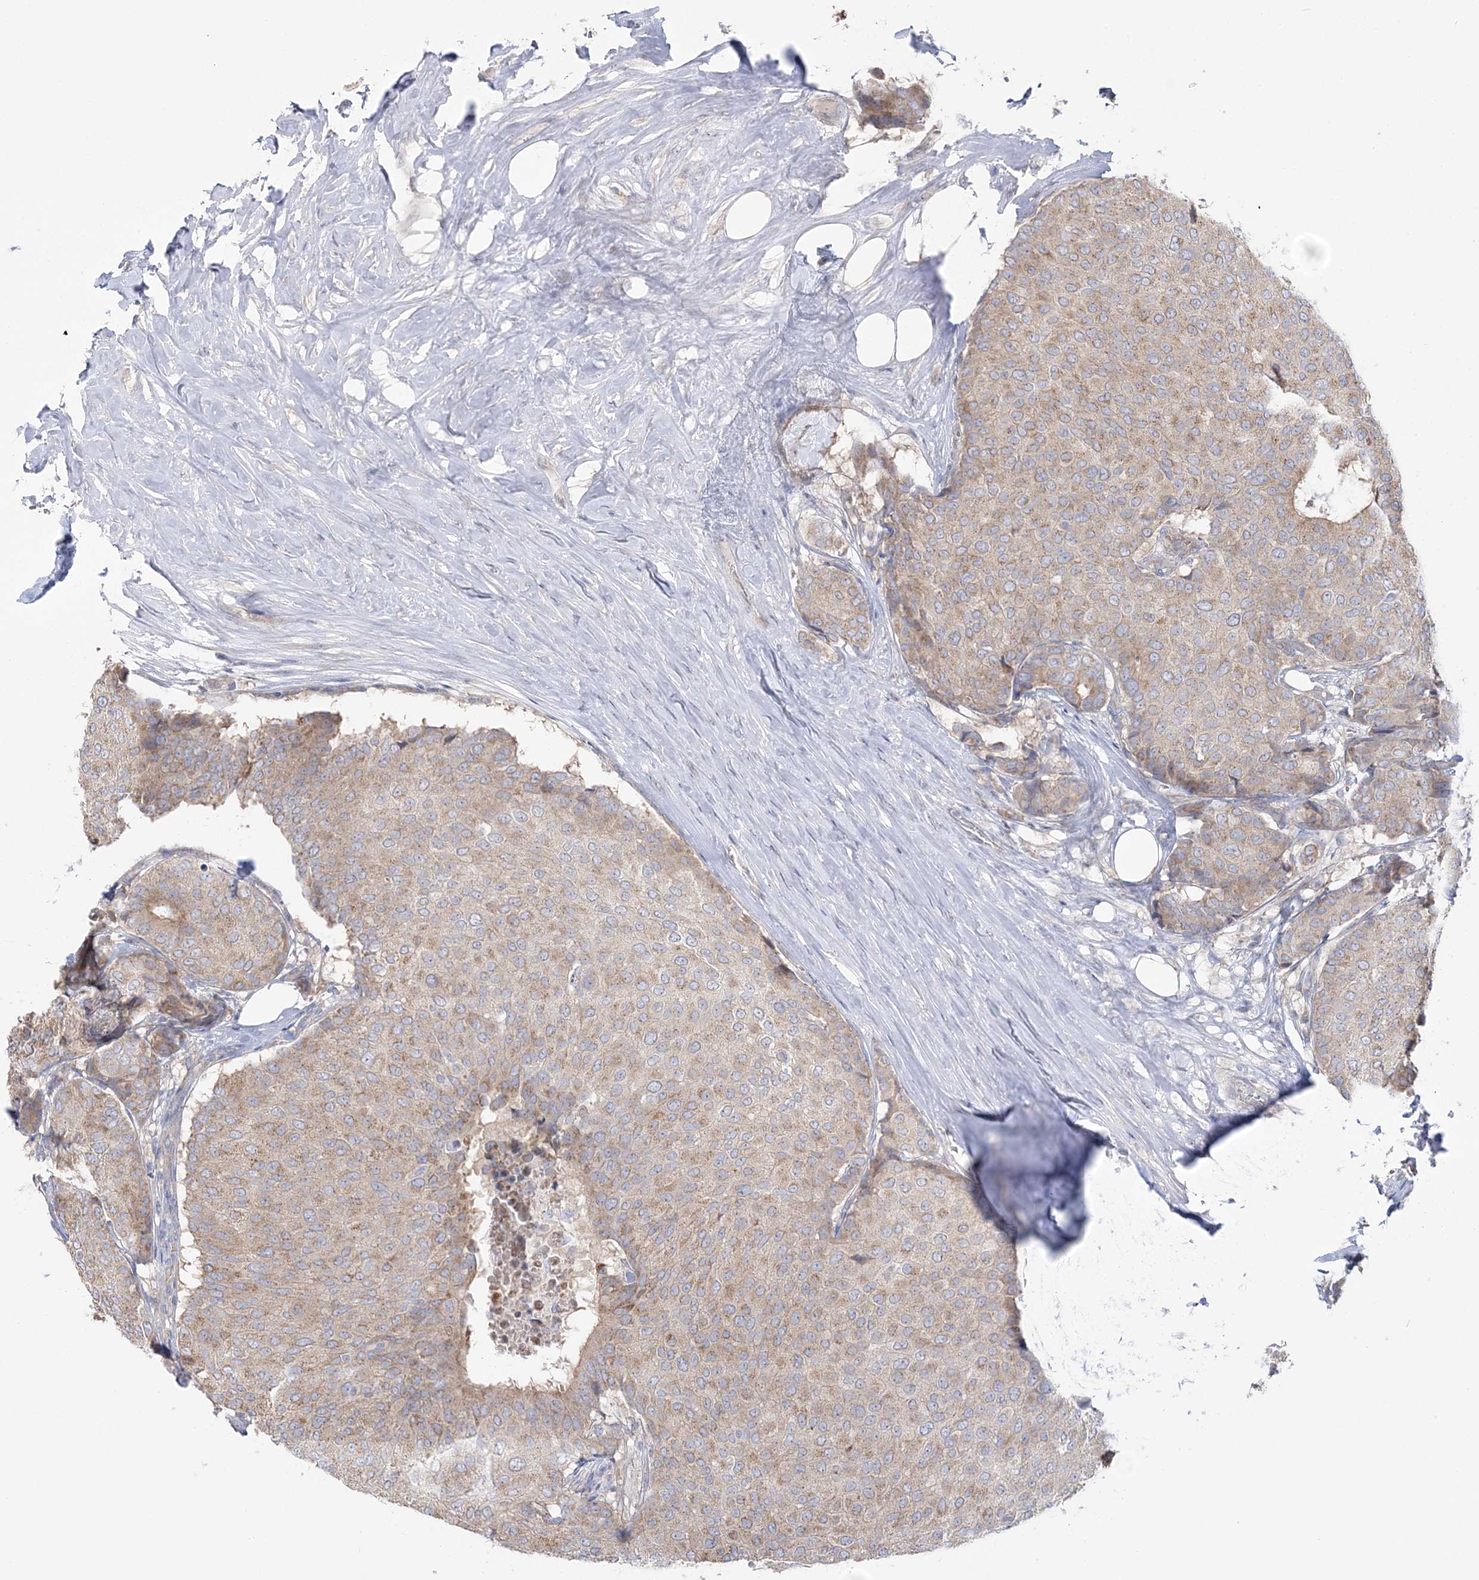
{"staining": {"intensity": "weak", "quantity": ">75%", "location": "cytoplasmic/membranous"}, "tissue": "breast cancer", "cell_type": "Tumor cells", "image_type": "cancer", "snomed": [{"axis": "morphology", "description": "Duct carcinoma"}, {"axis": "topography", "description": "Breast"}], "caption": "This photomicrograph displays immunohistochemistry (IHC) staining of human breast cancer, with low weak cytoplasmic/membranous staining in about >75% of tumor cells.", "gene": "MMADHC", "patient": {"sex": "female", "age": 75}}